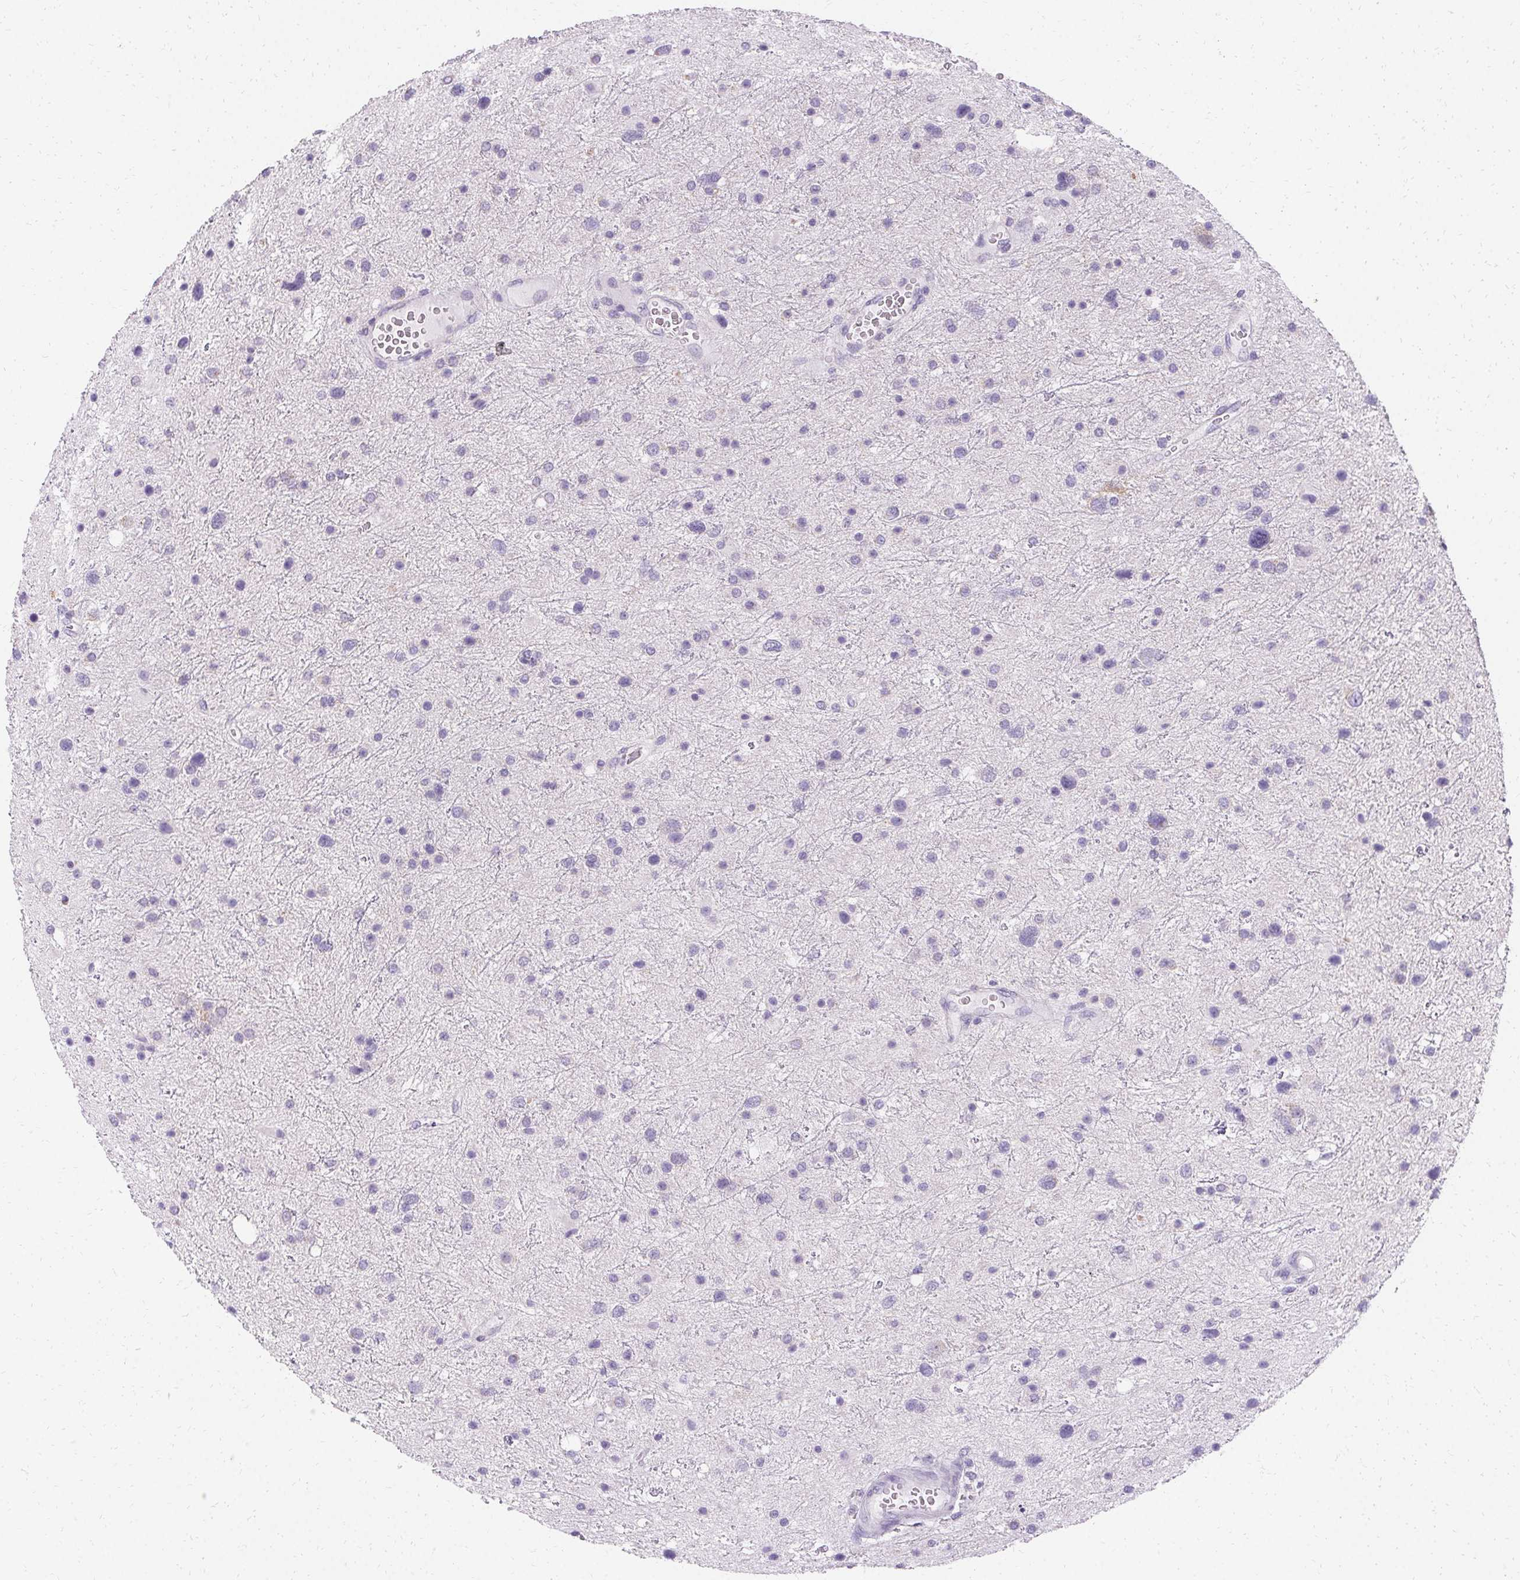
{"staining": {"intensity": "negative", "quantity": "none", "location": "none"}, "tissue": "glioma", "cell_type": "Tumor cells", "image_type": "cancer", "snomed": [{"axis": "morphology", "description": "Glioma, malignant, Low grade"}, {"axis": "topography", "description": "Brain"}], "caption": "The micrograph displays no significant staining in tumor cells of low-grade glioma (malignant). (DAB immunohistochemistry with hematoxylin counter stain).", "gene": "ASGR2", "patient": {"sex": "female", "age": 32}}